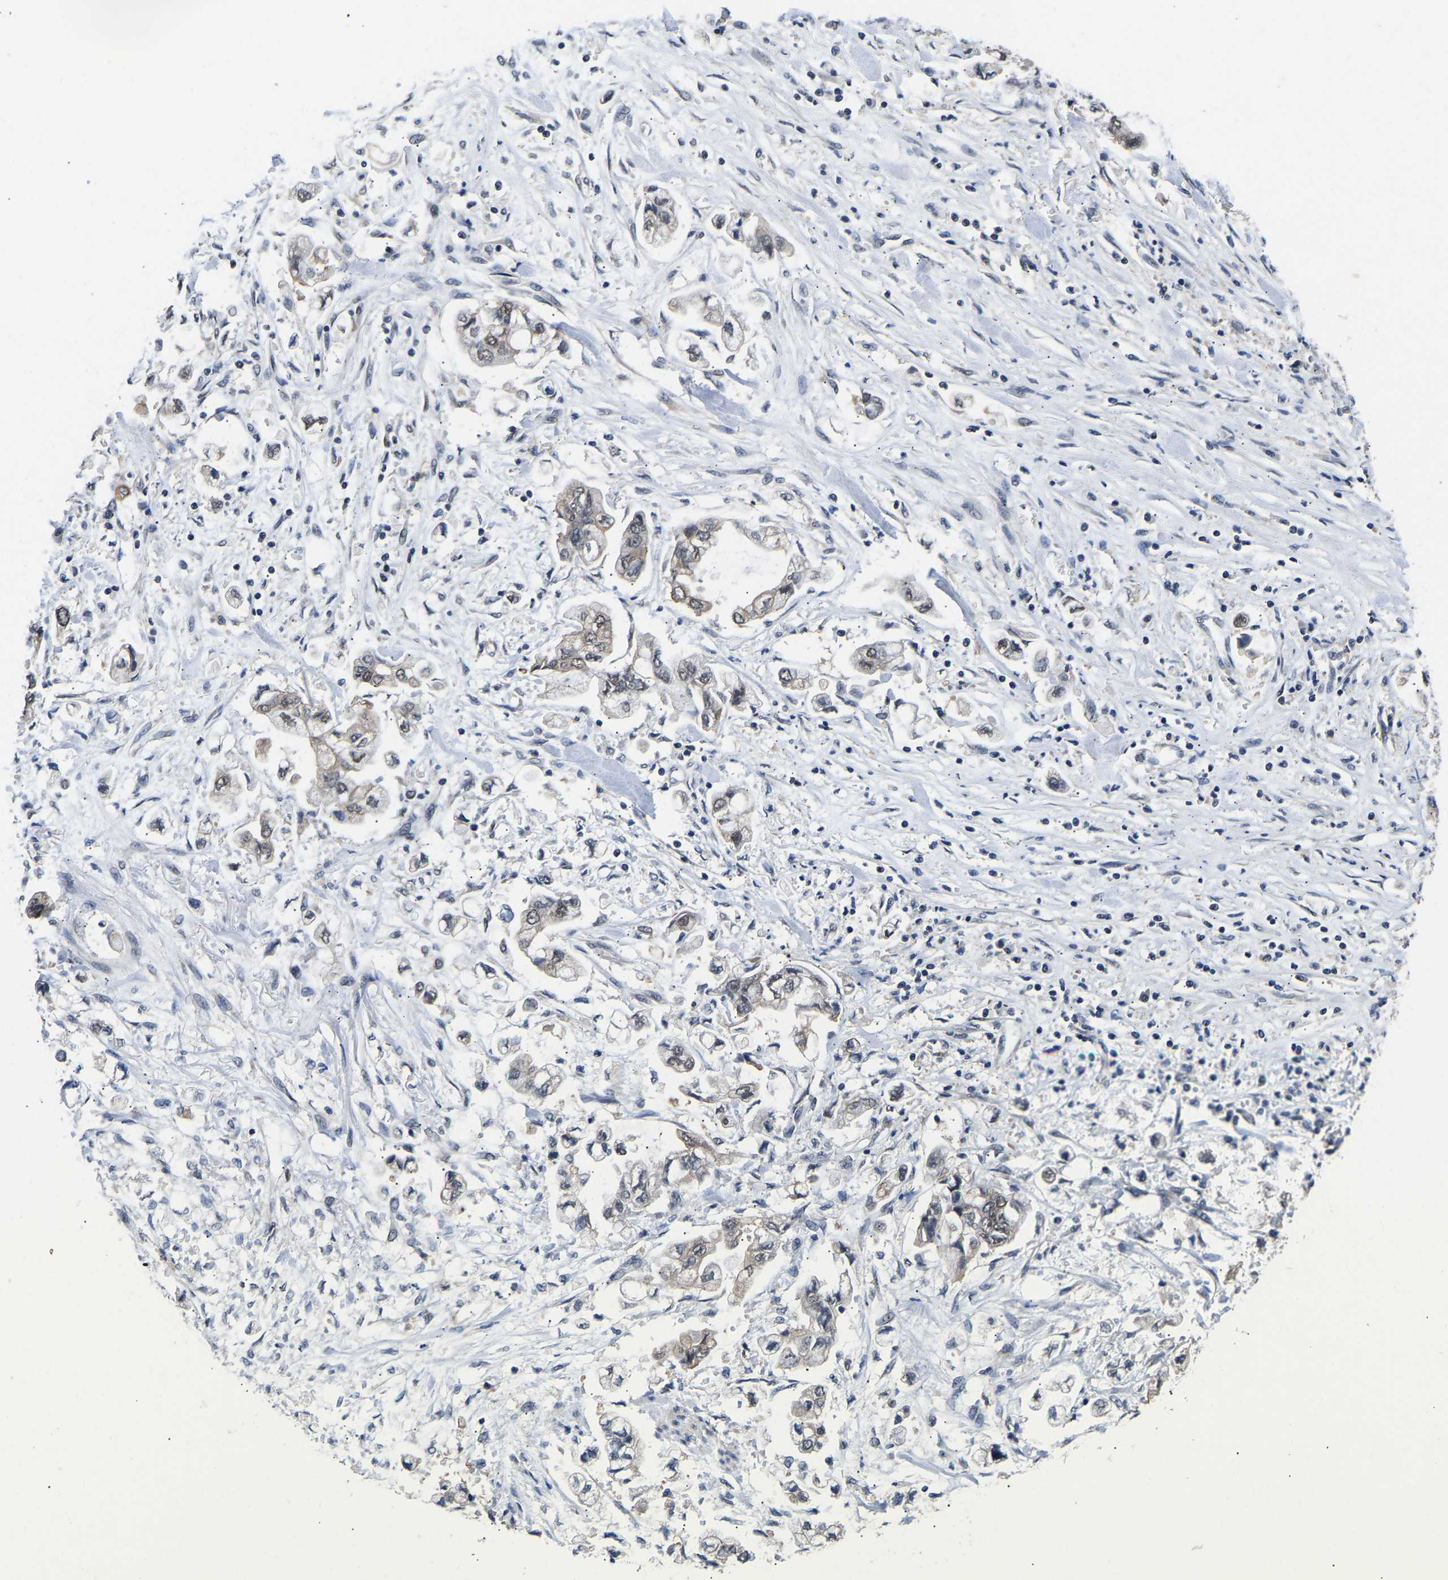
{"staining": {"intensity": "weak", "quantity": "<25%", "location": "nuclear"}, "tissue": "stomach cancer", "cell_type": "Tumor cells", "image_type": "cancer", "snomed": [{"axis": "morphology", "description": "Normal tissue, NOS"}, {"axis": "morphology", "description": "Adenocarcinoma, NOS"}, {"axis": "topography", "description": "Stomach"}], "caption": "The histopathology image shows no significant positivity in tumor cells of stomach cancer (adenocarcinoma).", "gene": "METTL16", "patient": {"sex": "male", "age": 62}}